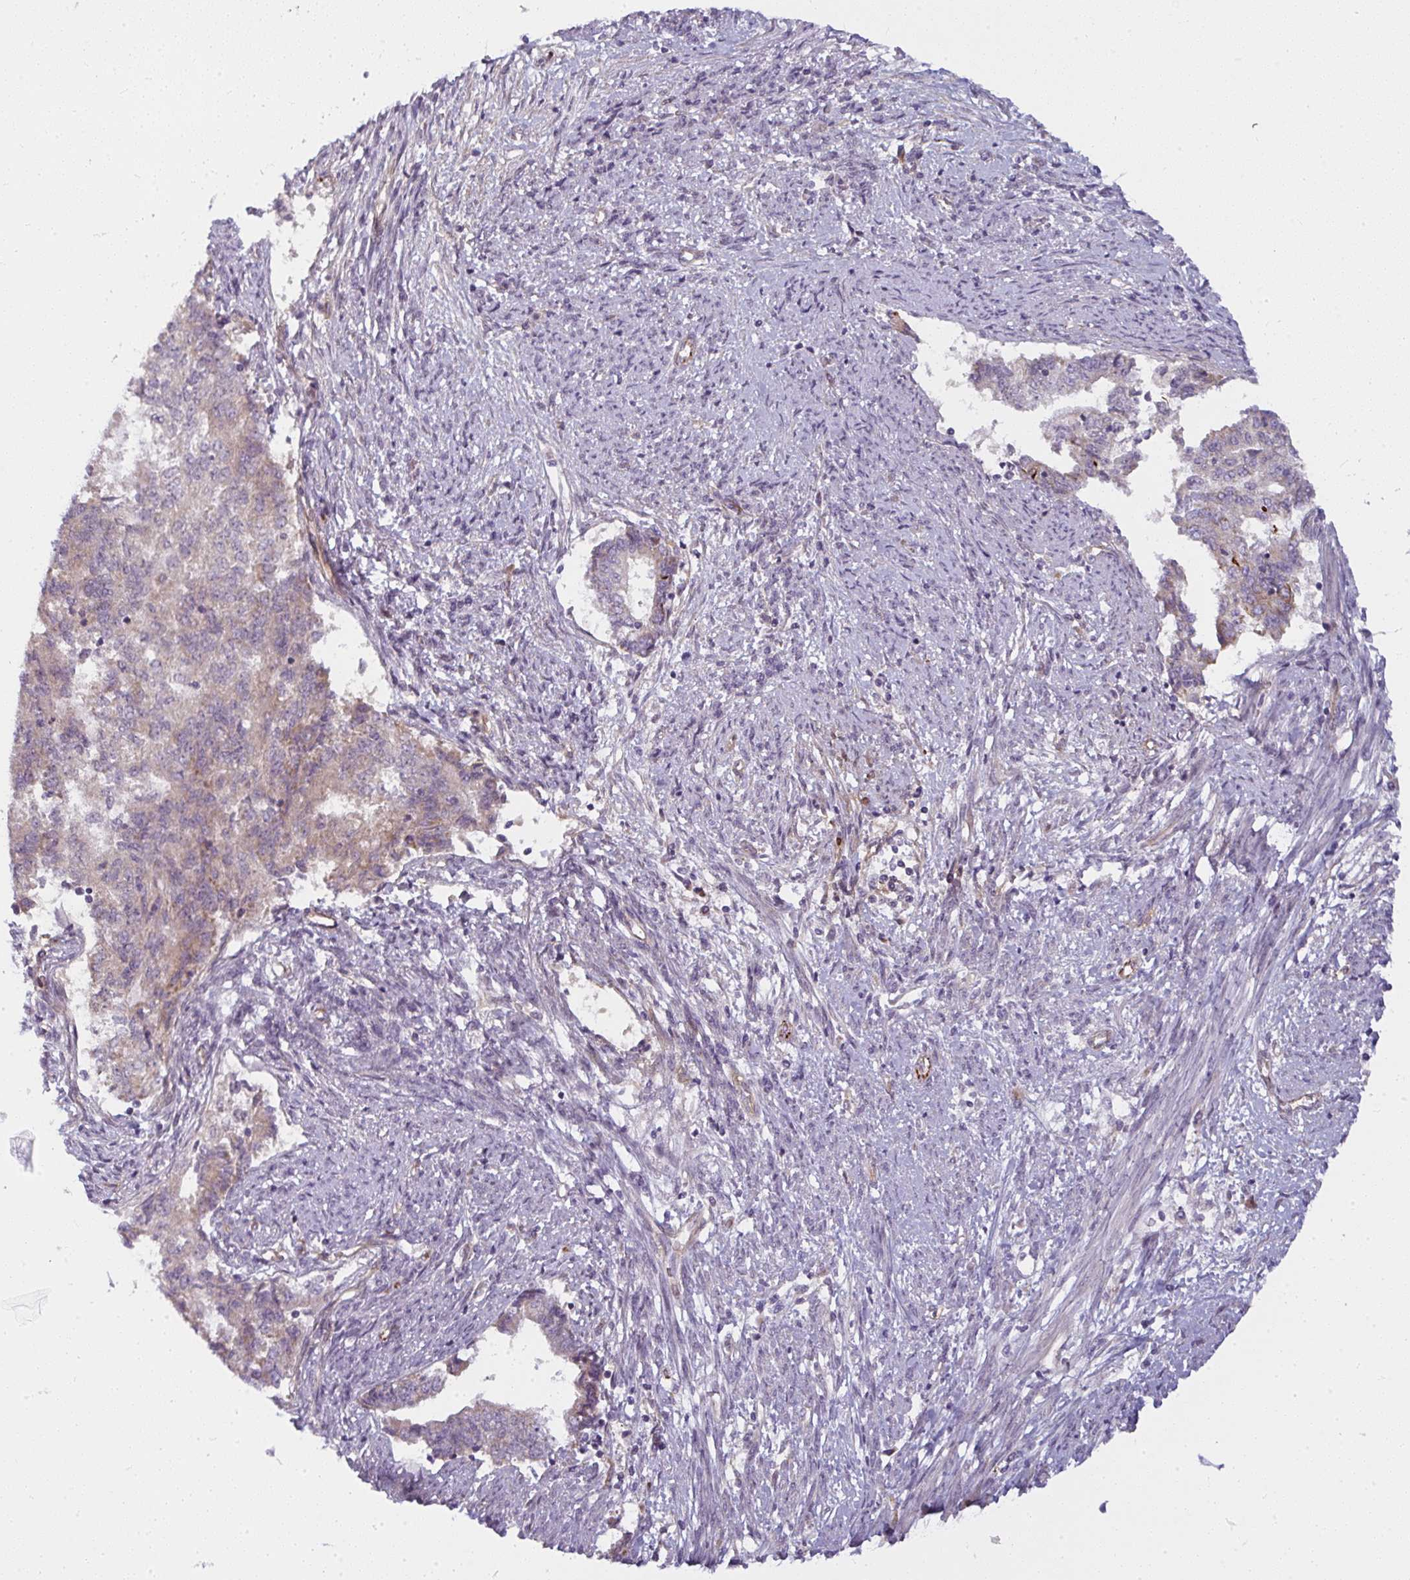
{"staining": {"intensity": "weak", "quantity": "<25%", "location": "cytoplasmic/membranous"}, "tissue": "endometrial cancer", "cell_type": "Tumor cells", "image_type": "cancer", "snomed": [{"axis": "morphology", "description": "Adenocarcinoma, NOS"}, {"axis": "topography", "description": "Endometrium"}], "caption": "Tumor cells are negative for brown protein staining in endometrial cancer (adenocarcinoma).", "gene": "IFIT3", "patient": {"sex": "female", "age": 65}}